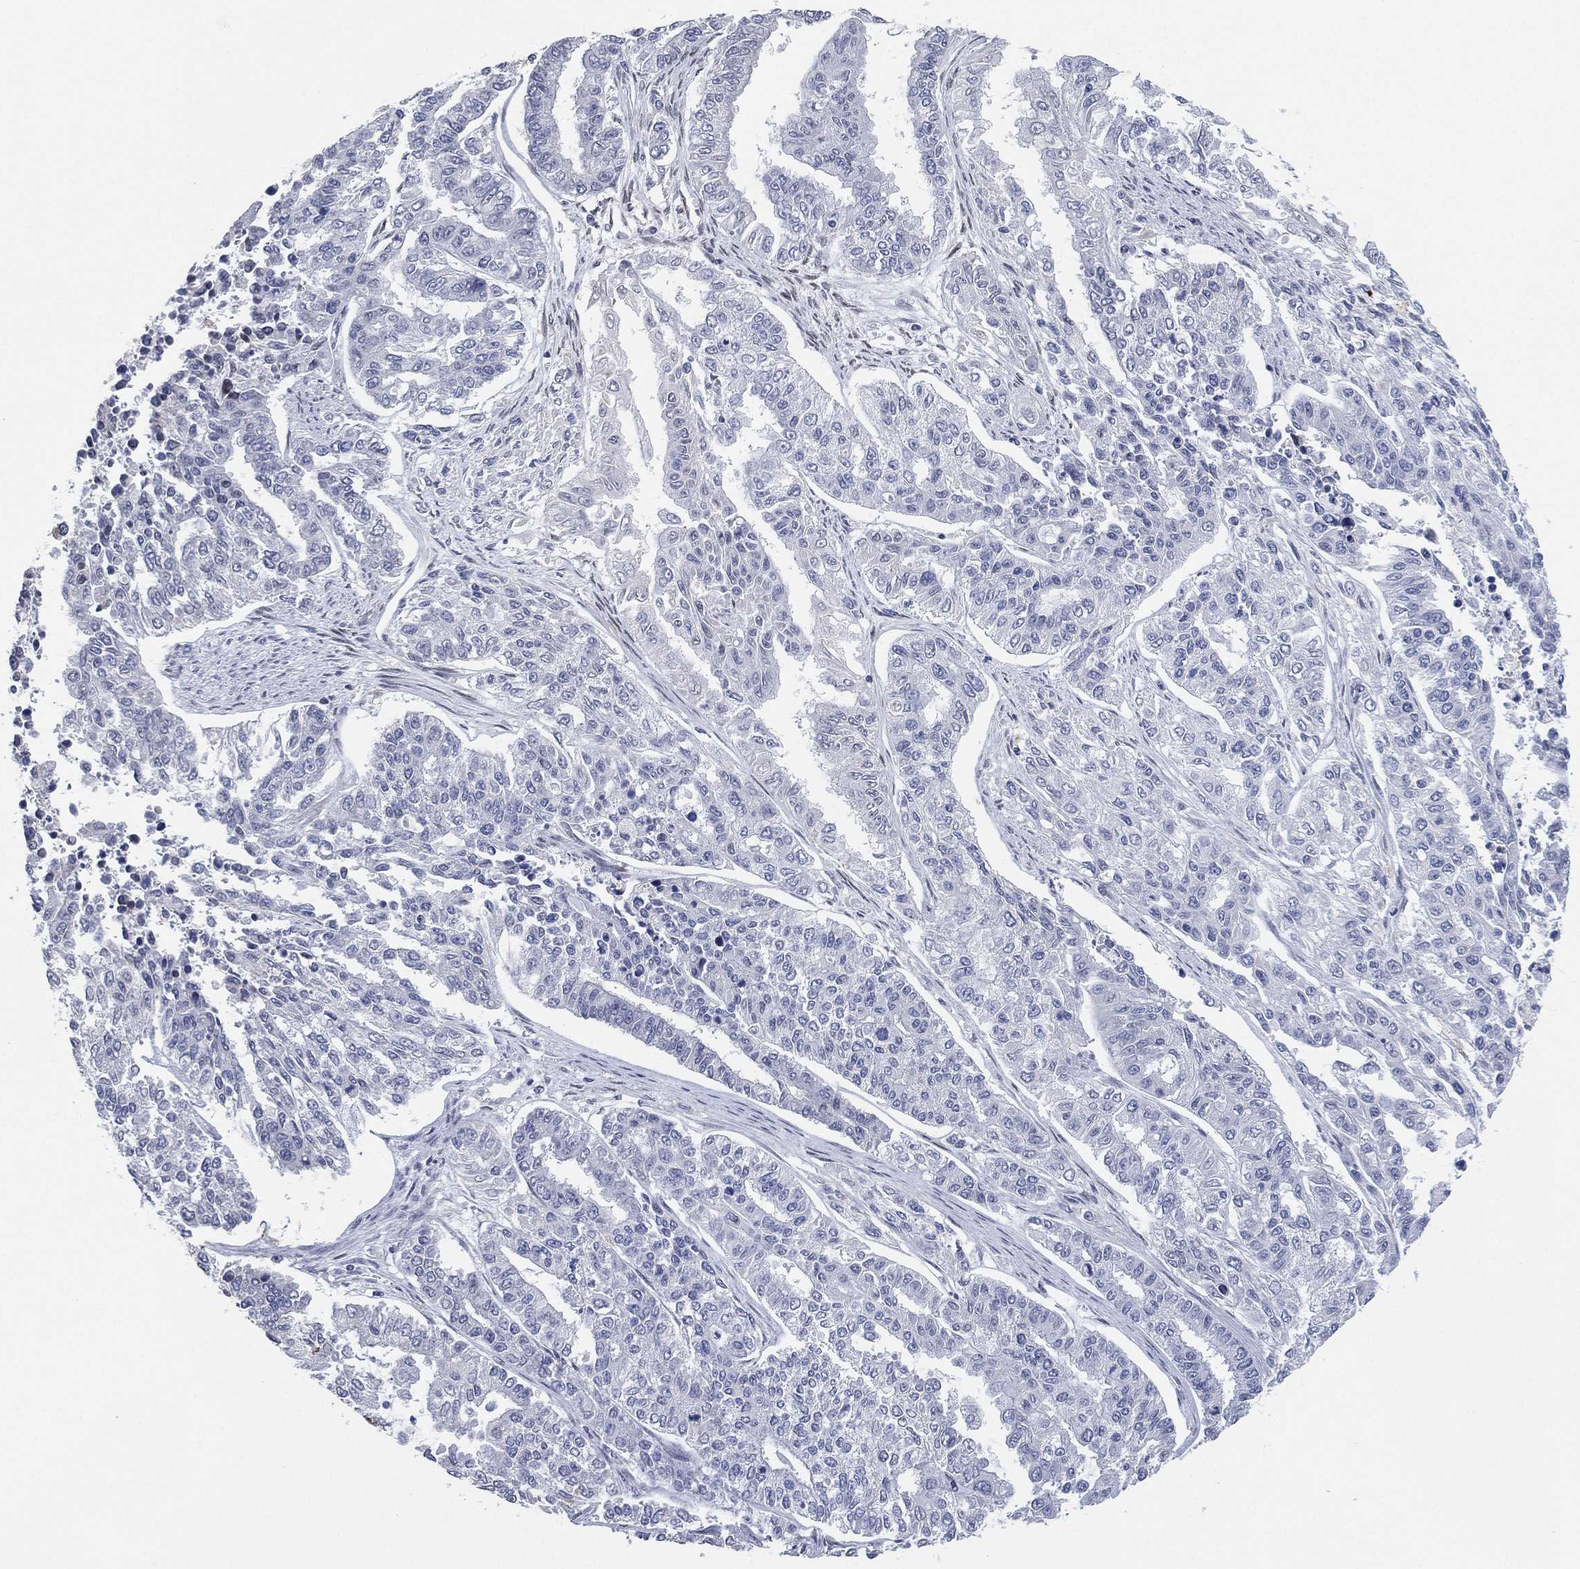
{"staining": {"intensity": "negative", "quantity": "none", "location": "none"}, "tissue": "endometrial cancer", "cell_type": "Tumor cells", "image_type": "cancer", "snomed": [{"axis": "morphology", "description": "Adenocarcinoma, NOS"}, {"axis": "topography", "description": "Uterus"}], "caption": "High magnification brightfield microscopy of endometrial cancer (adenocarcinoma) stained with DAB (3,3'-diaminobenzidine) (brown) and counterstained with hematoxylin (blue): tumor cells show no significant staining.", "gene": "CFTR", "patient": {"sex": "female", "age": 59}}